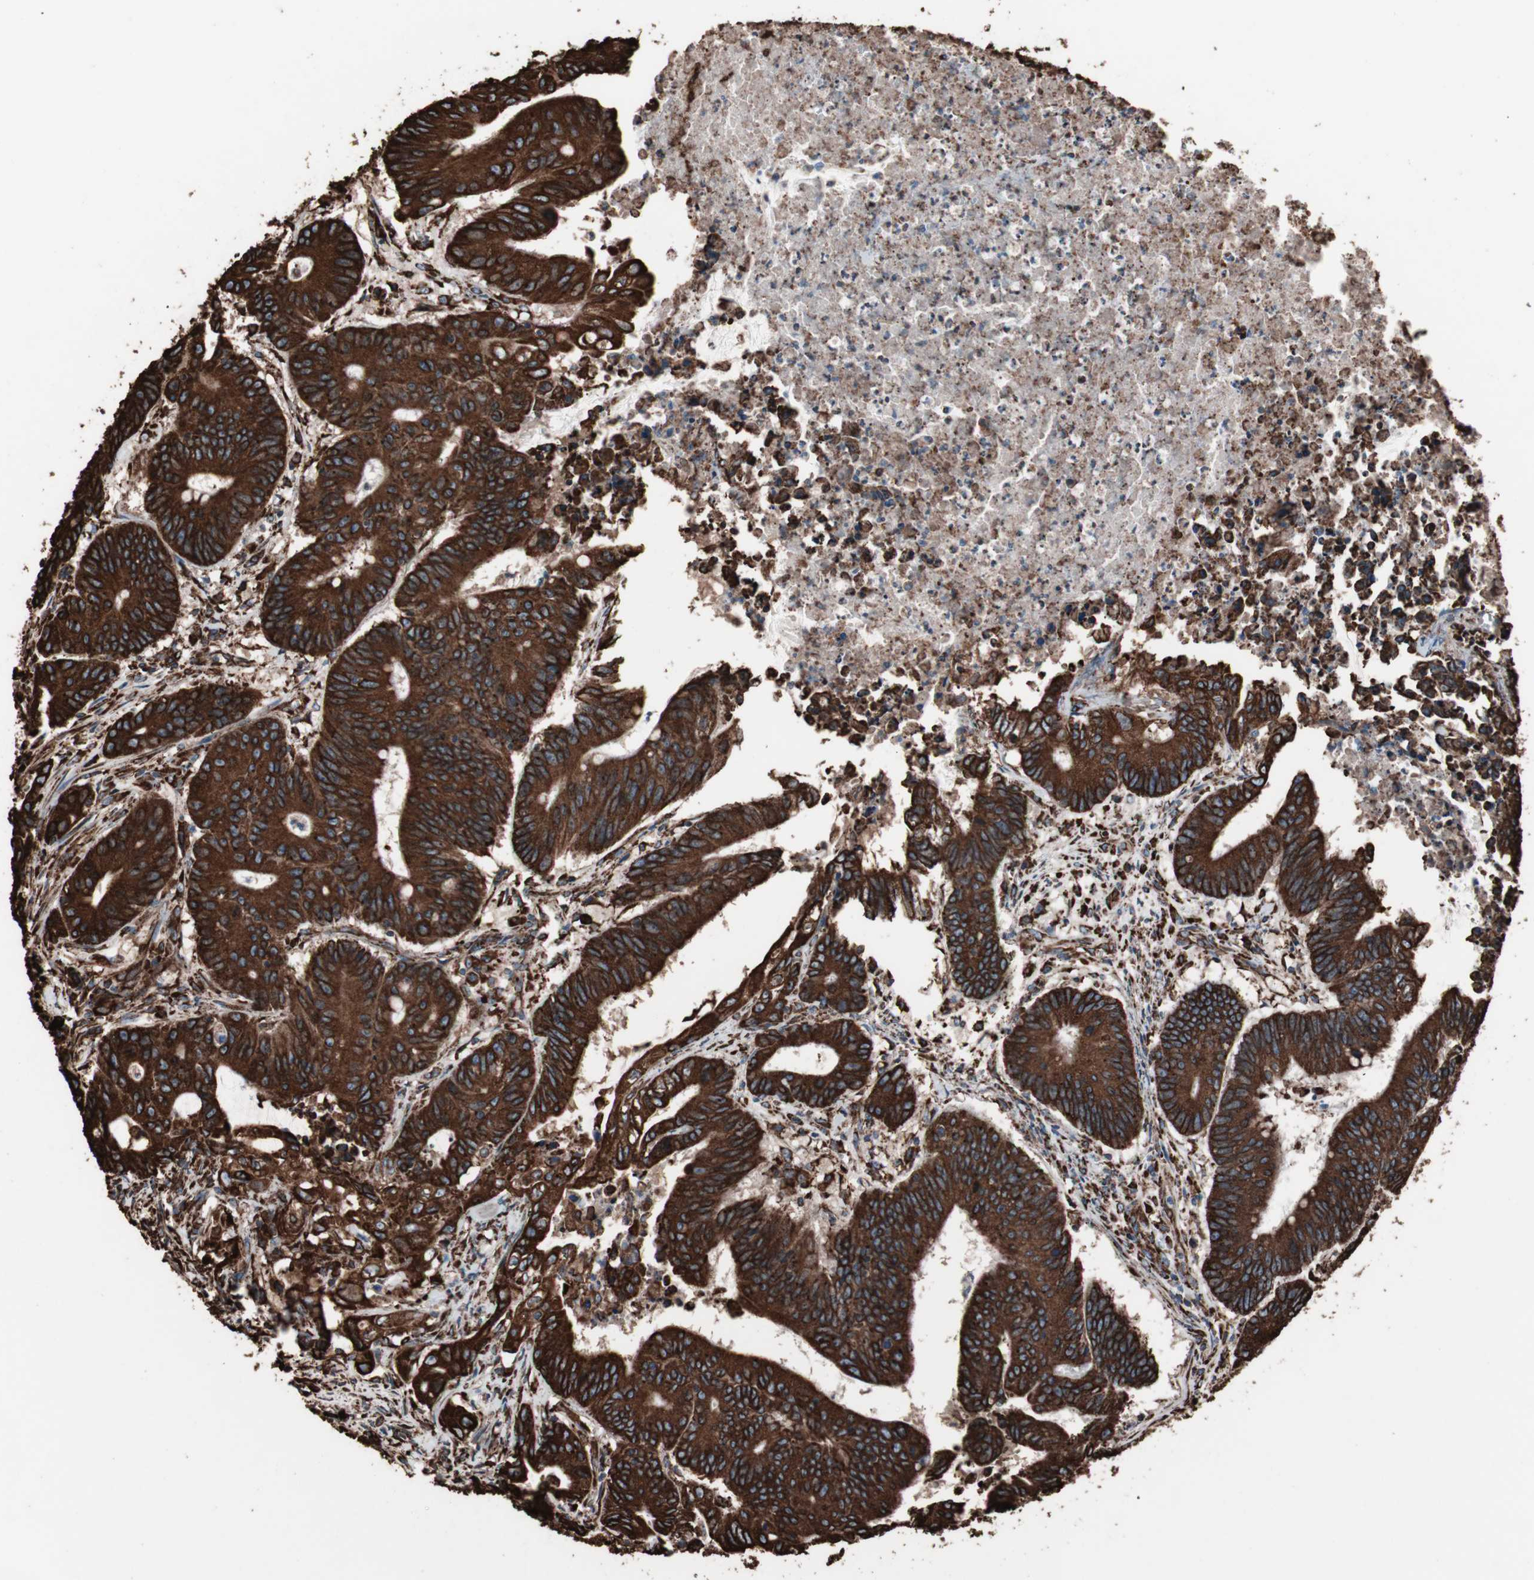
{"staining": {"intensity": "strong", "quantity": ">75%", "location": "cytoplasmic/membranous"}, "tissue": "colorectal cancer", "cell_type": "Tumor cells", "image_type": "cancer", "snomed": [{"axis": "morphology", "description": "Adenocarcinoma, NOS"}, {"axis": "topography", "description": "Colon"}], "caption": "DAB (3,3'-diaminobenzidine) immunohistochemical staining of colorectal cancer (adenocarcinoma) shows strong cytoplasmic/membranous protein staining in approximately >75% of tumor cells.", "gene": "HSP90B1", "patient": {"sex": "male", "age": 45}}